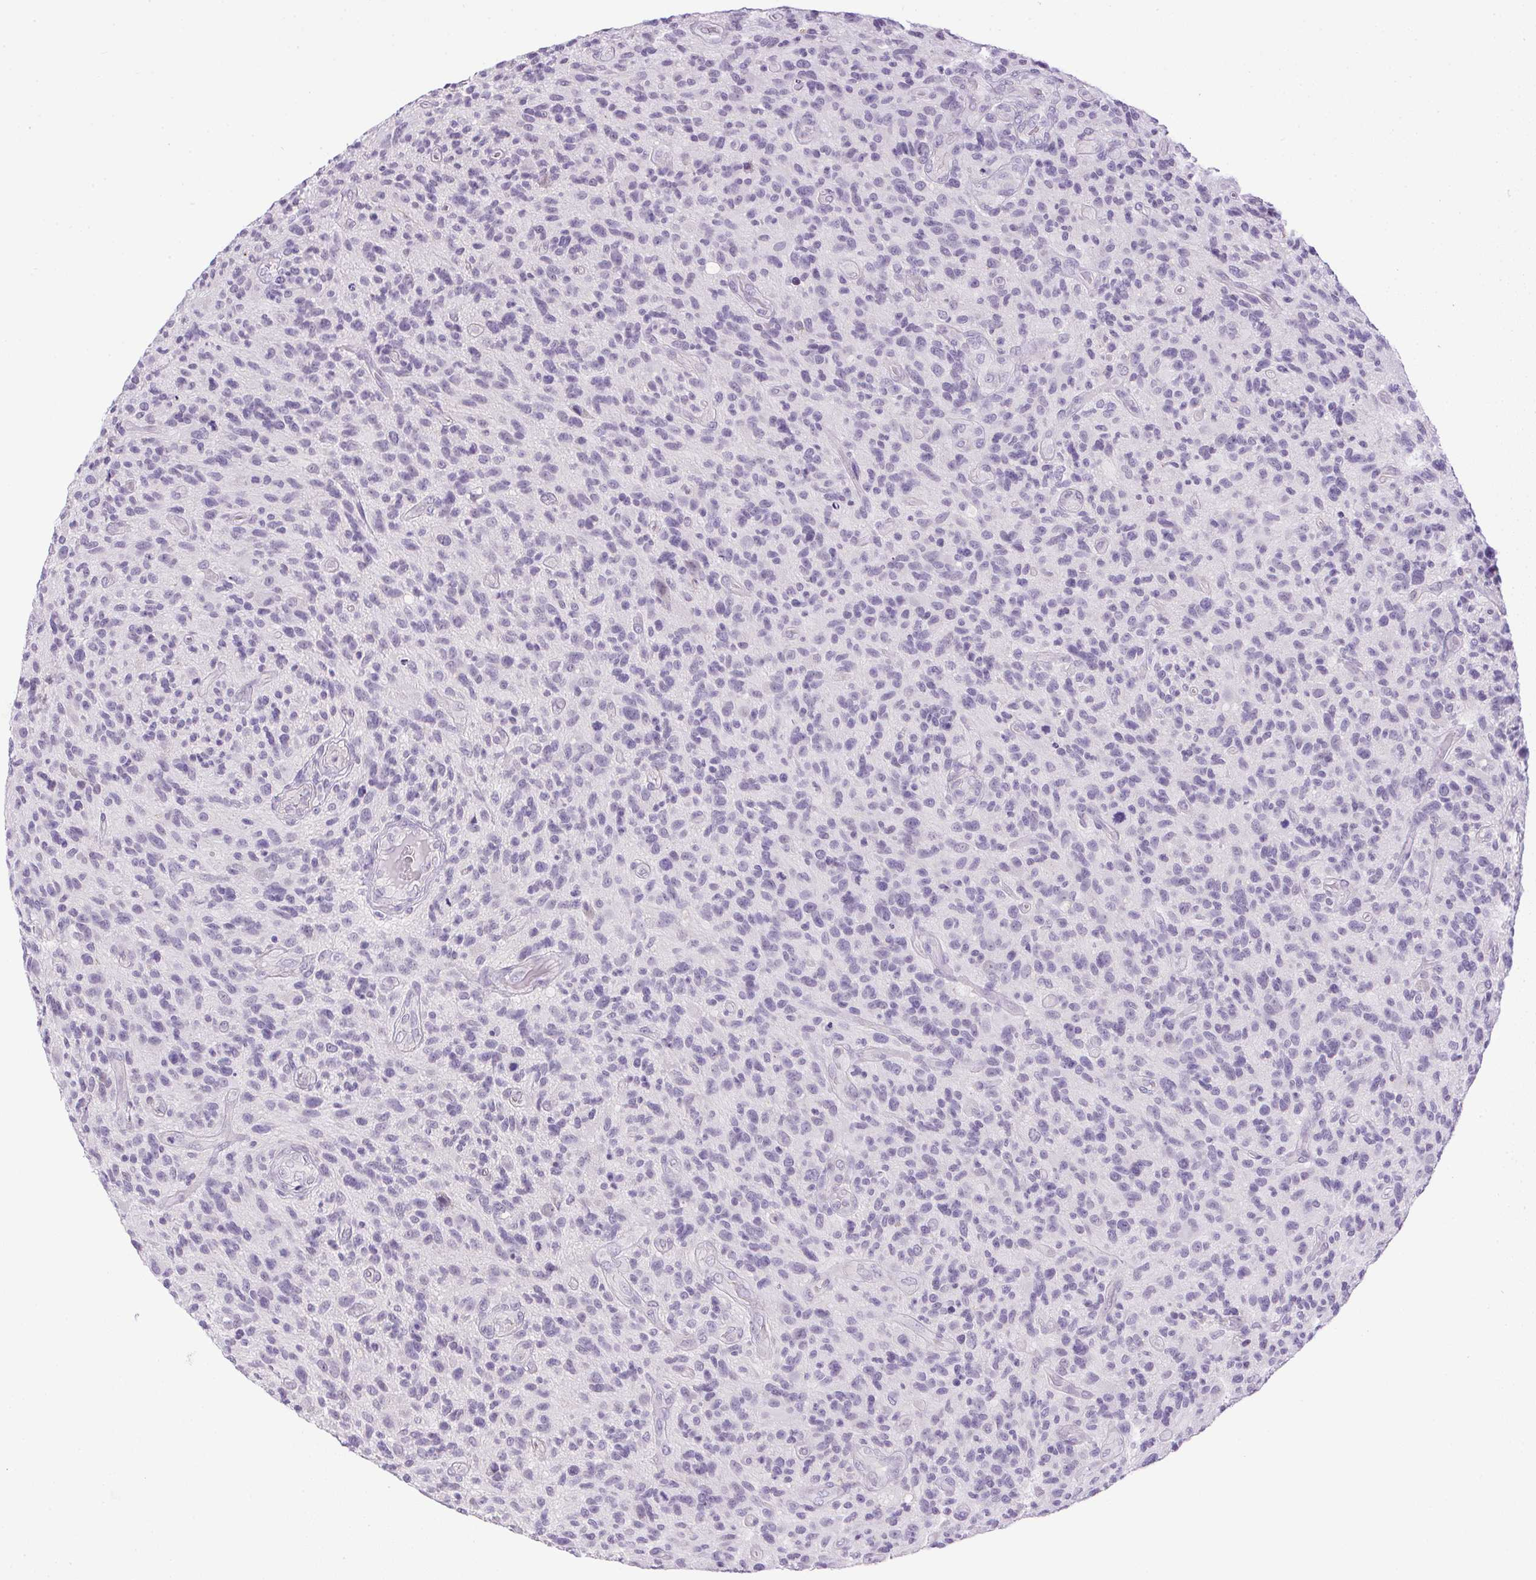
{"staining": {"intensity": "negative", "quantity": "none", "location": "none"}, "tissue": "glioma", "cell_type": "Tumor cells", "image_type": "cancer", "snomed": [{"axis": "morphology", "description": "Glioma, malignant, High grade"}, {"axis": "topography", "description": "Brain"}], "caption": "Tumor cells show no significant protein expression in malignant glioma (high-grade). Nuclei are stained in blue.", "gene": "PRL", "patient": {"sex": "male", "age": 47}}